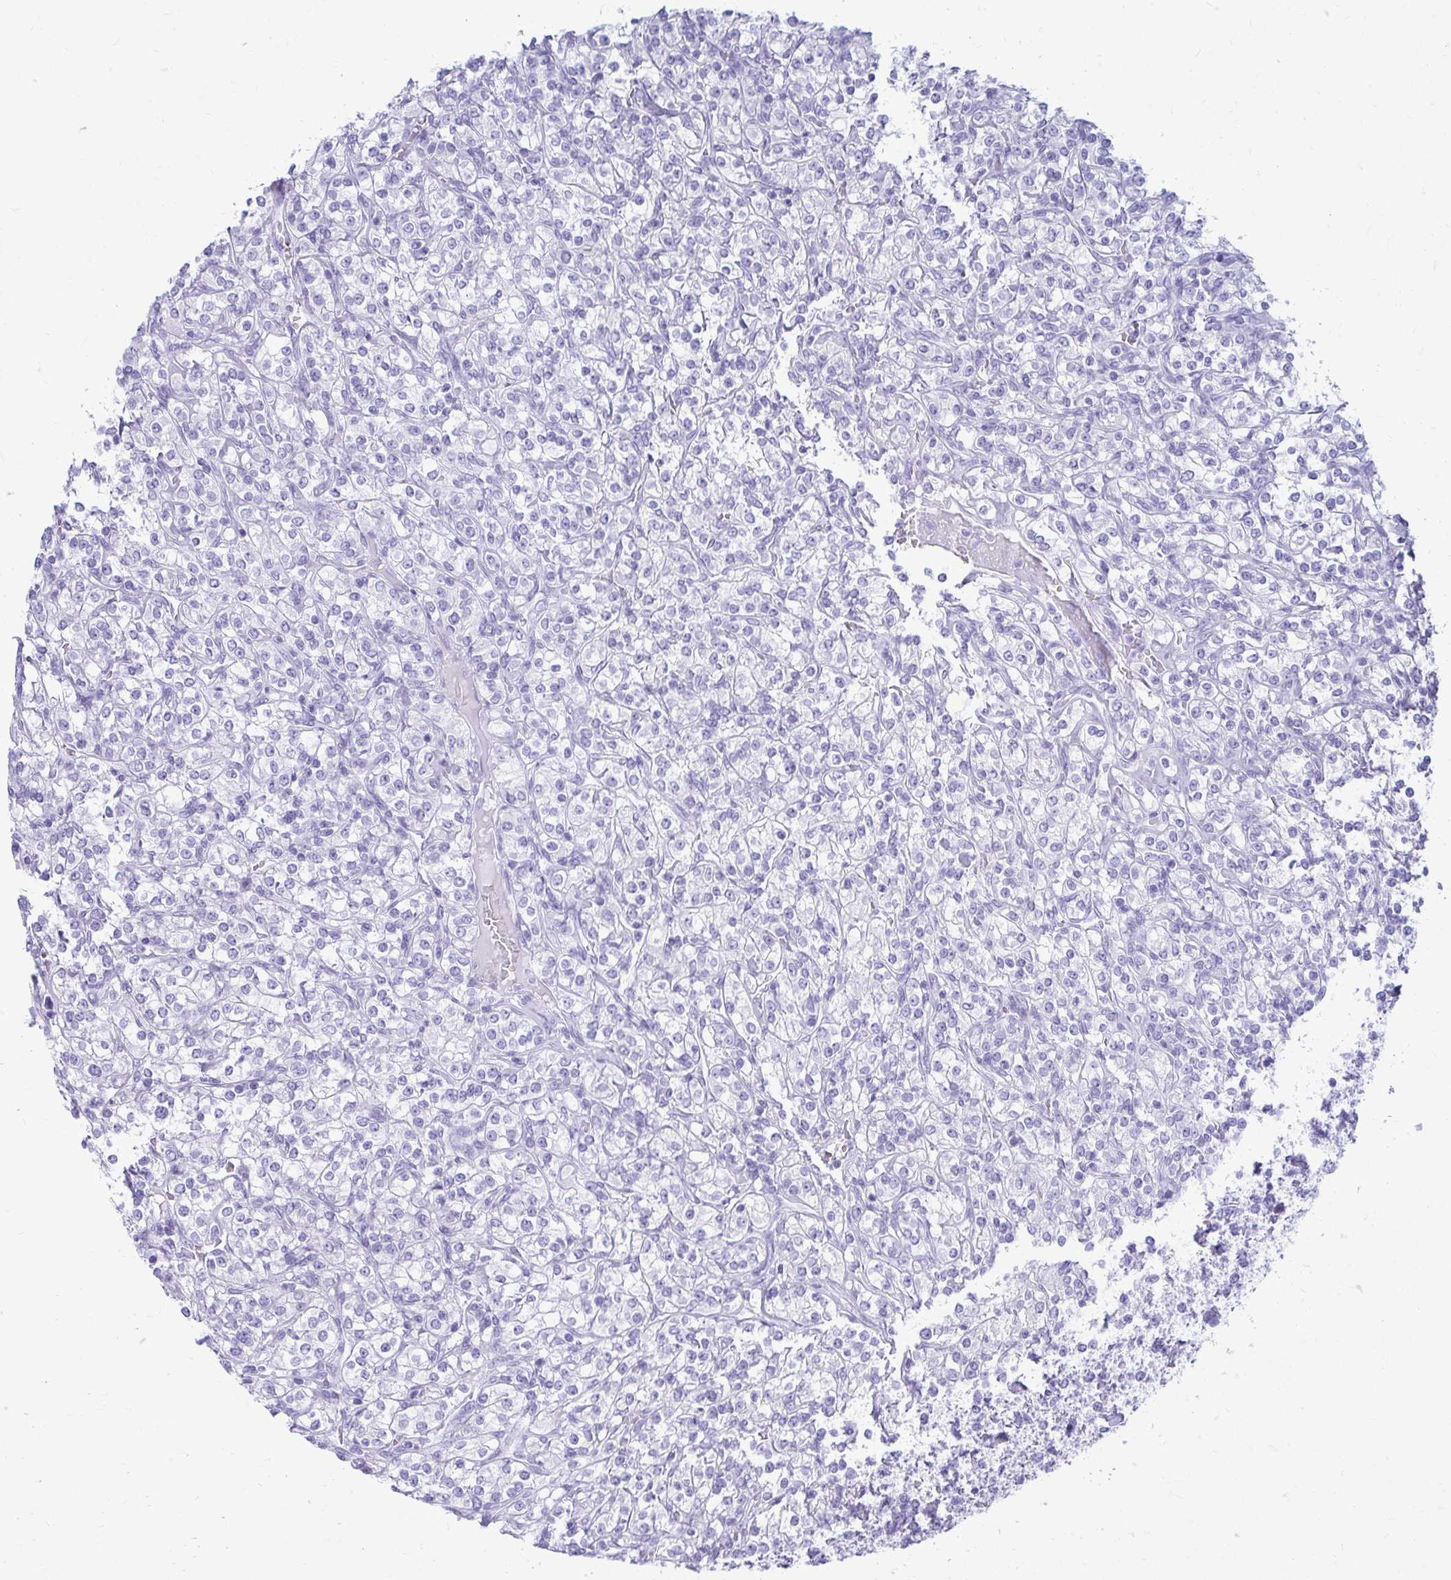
{"staining": {"intensity": "negative", "quantity": "none", "location": "none"}, "tissue": "renal cancer", "cell_type": "Tumor cells", "image_type": "cancer", "snomed": [{"axis": "morphology", "description": "Adenocarcinoma, NOS"}, {"axis": "topography", "description": "Kidney"}], "caption": "IHC micrograph of neoplastic tissue: renal cancer (adenocarcinoma) stained with DAB exhibits no significant protein expression in tumor cells.", "gene": "ATP4B", "patient": {"sex": "male", "age": 77}}